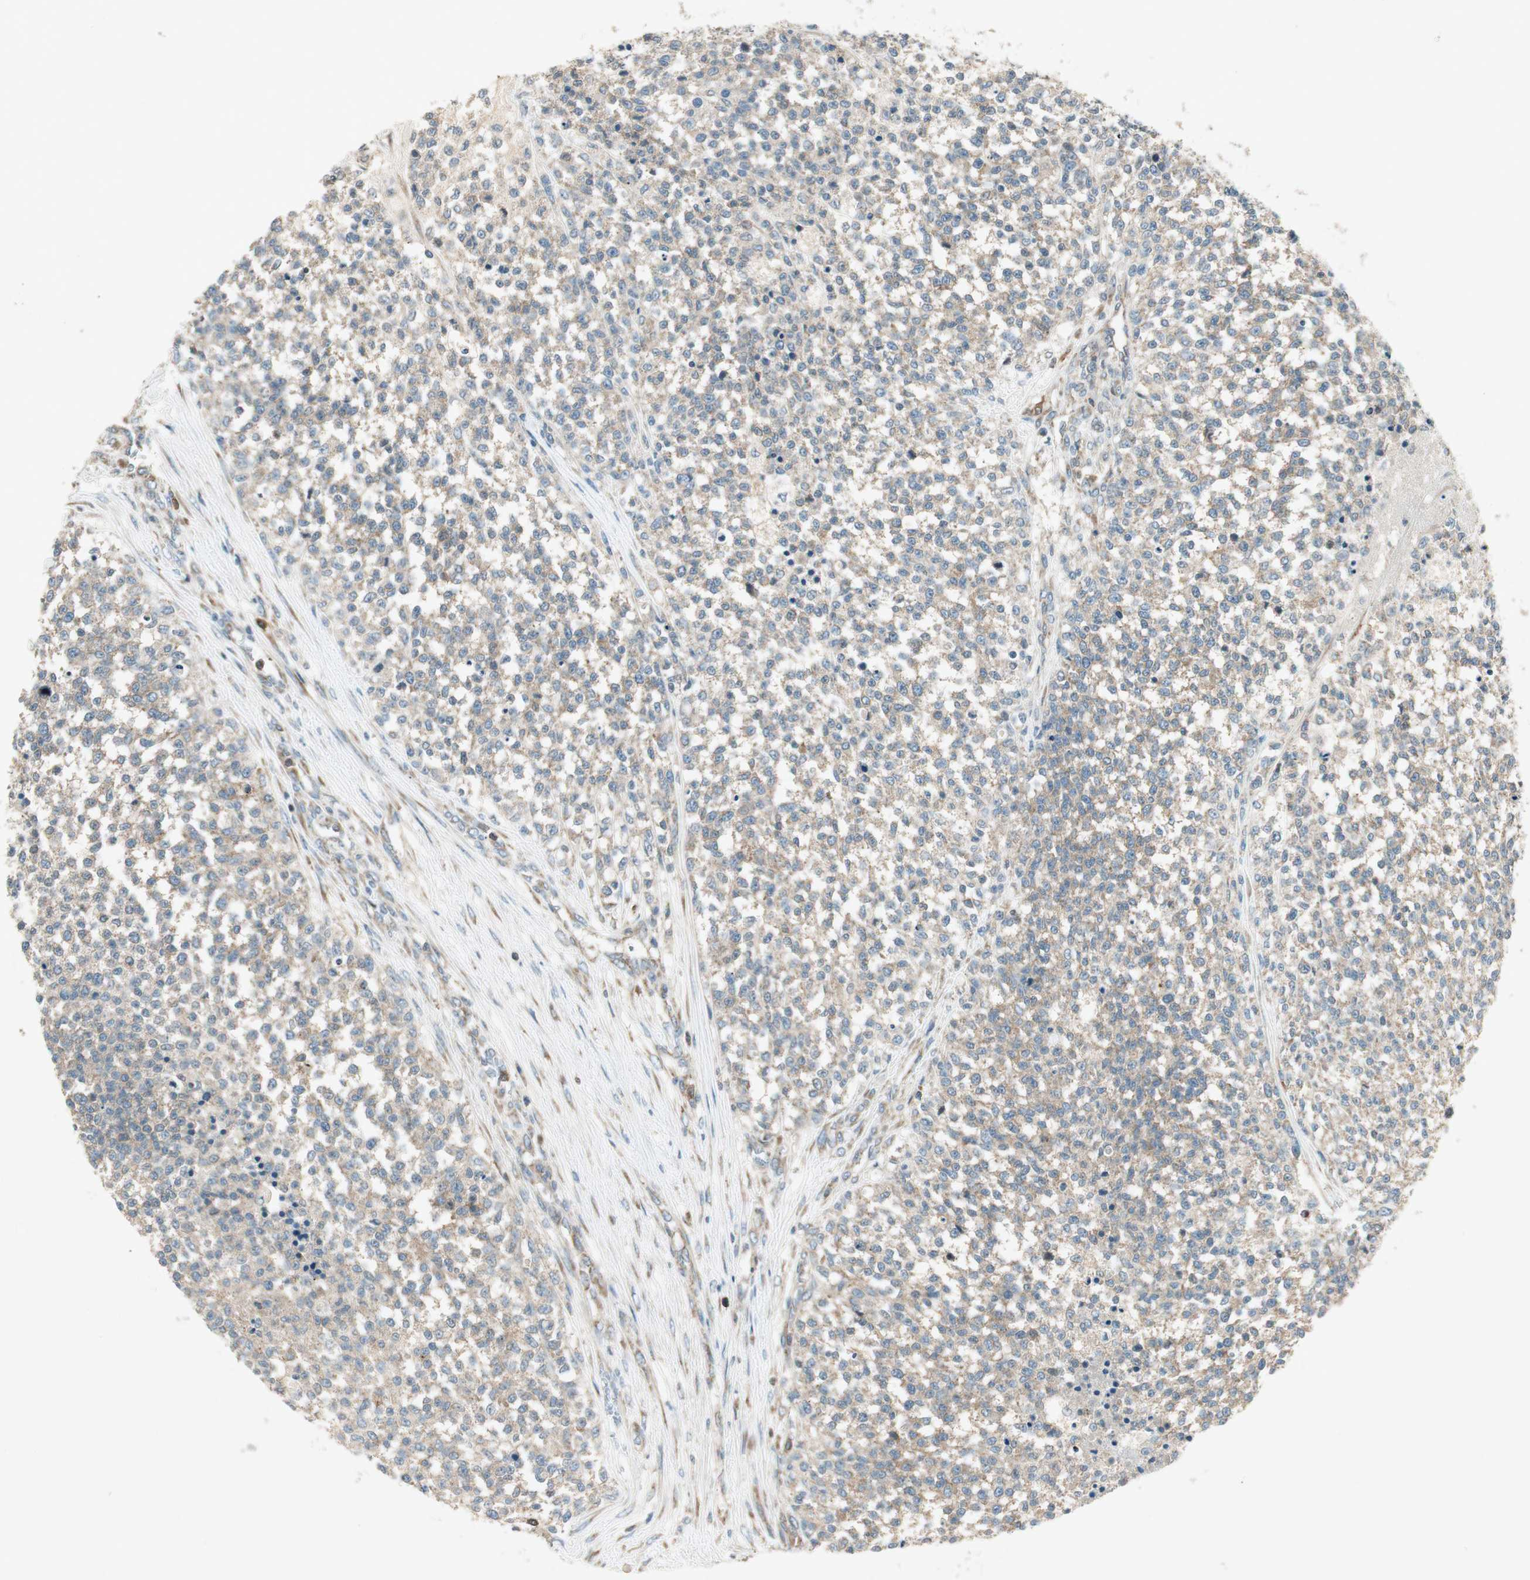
{"staining": {"intensity": "weak", "quantity": ">75%", "location": "cytoplasmic/membranous"}, "tissue": "testis cancer", "cell_type": "Tumor cells", "image_type": "cancer", "snomed": [{"axis": "morphology", "description": "Seminoma, NOS"}, {"axis": "topography", "description": "Testis"}], "caption": "This histopathology image demonstrates immunohistochemistry staining of testis cancer, with low weak cytoplasmic/membranous staining in approximately >75% of tumor cells.", "gene": "CHADL", "patient": {"sex": "male", "age": 59}}